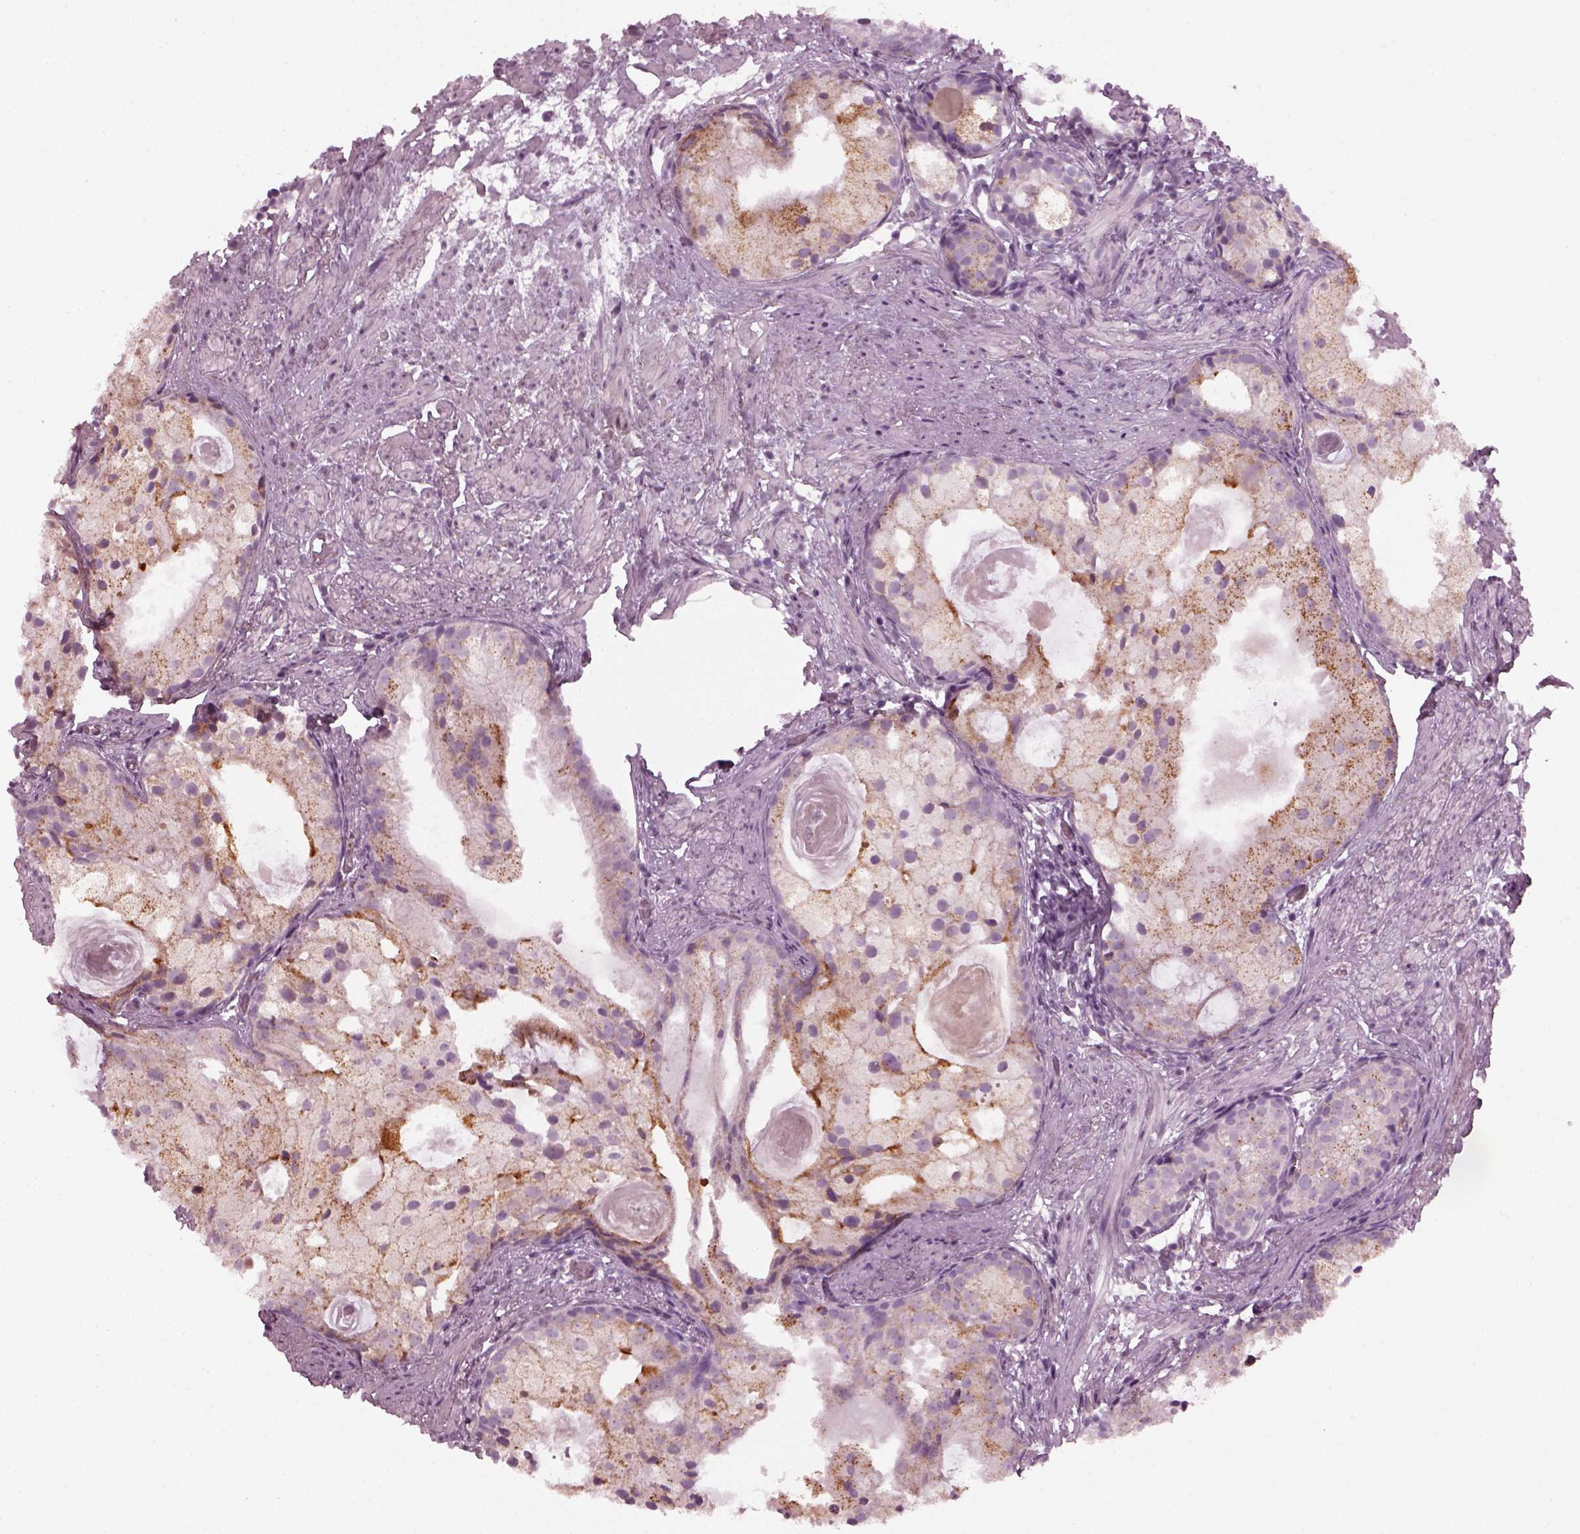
{"staining": {"intensity": "weak", "quantity": ">75%", "location": "cytoplasmic/membranous"}, "tissue": "prostate cancer", "cell_type": "Tumor cells", "image_type": "cancer", "snomed": [{"axis": "morphology", "description": "Adenocarcinoma, High grade"}, {"axis": "topography", "description": "Prostate"}], "caption": "Immunohistochemistry (IHC) (DAB) staining of human prostate adenocarcinoma (high-grade) shows weak cytoplasmic/membranous protein expression in approximately >75% of tumor cells.", "gene": "TMEM231", "patient": {"sex": "male", "age": 85}}